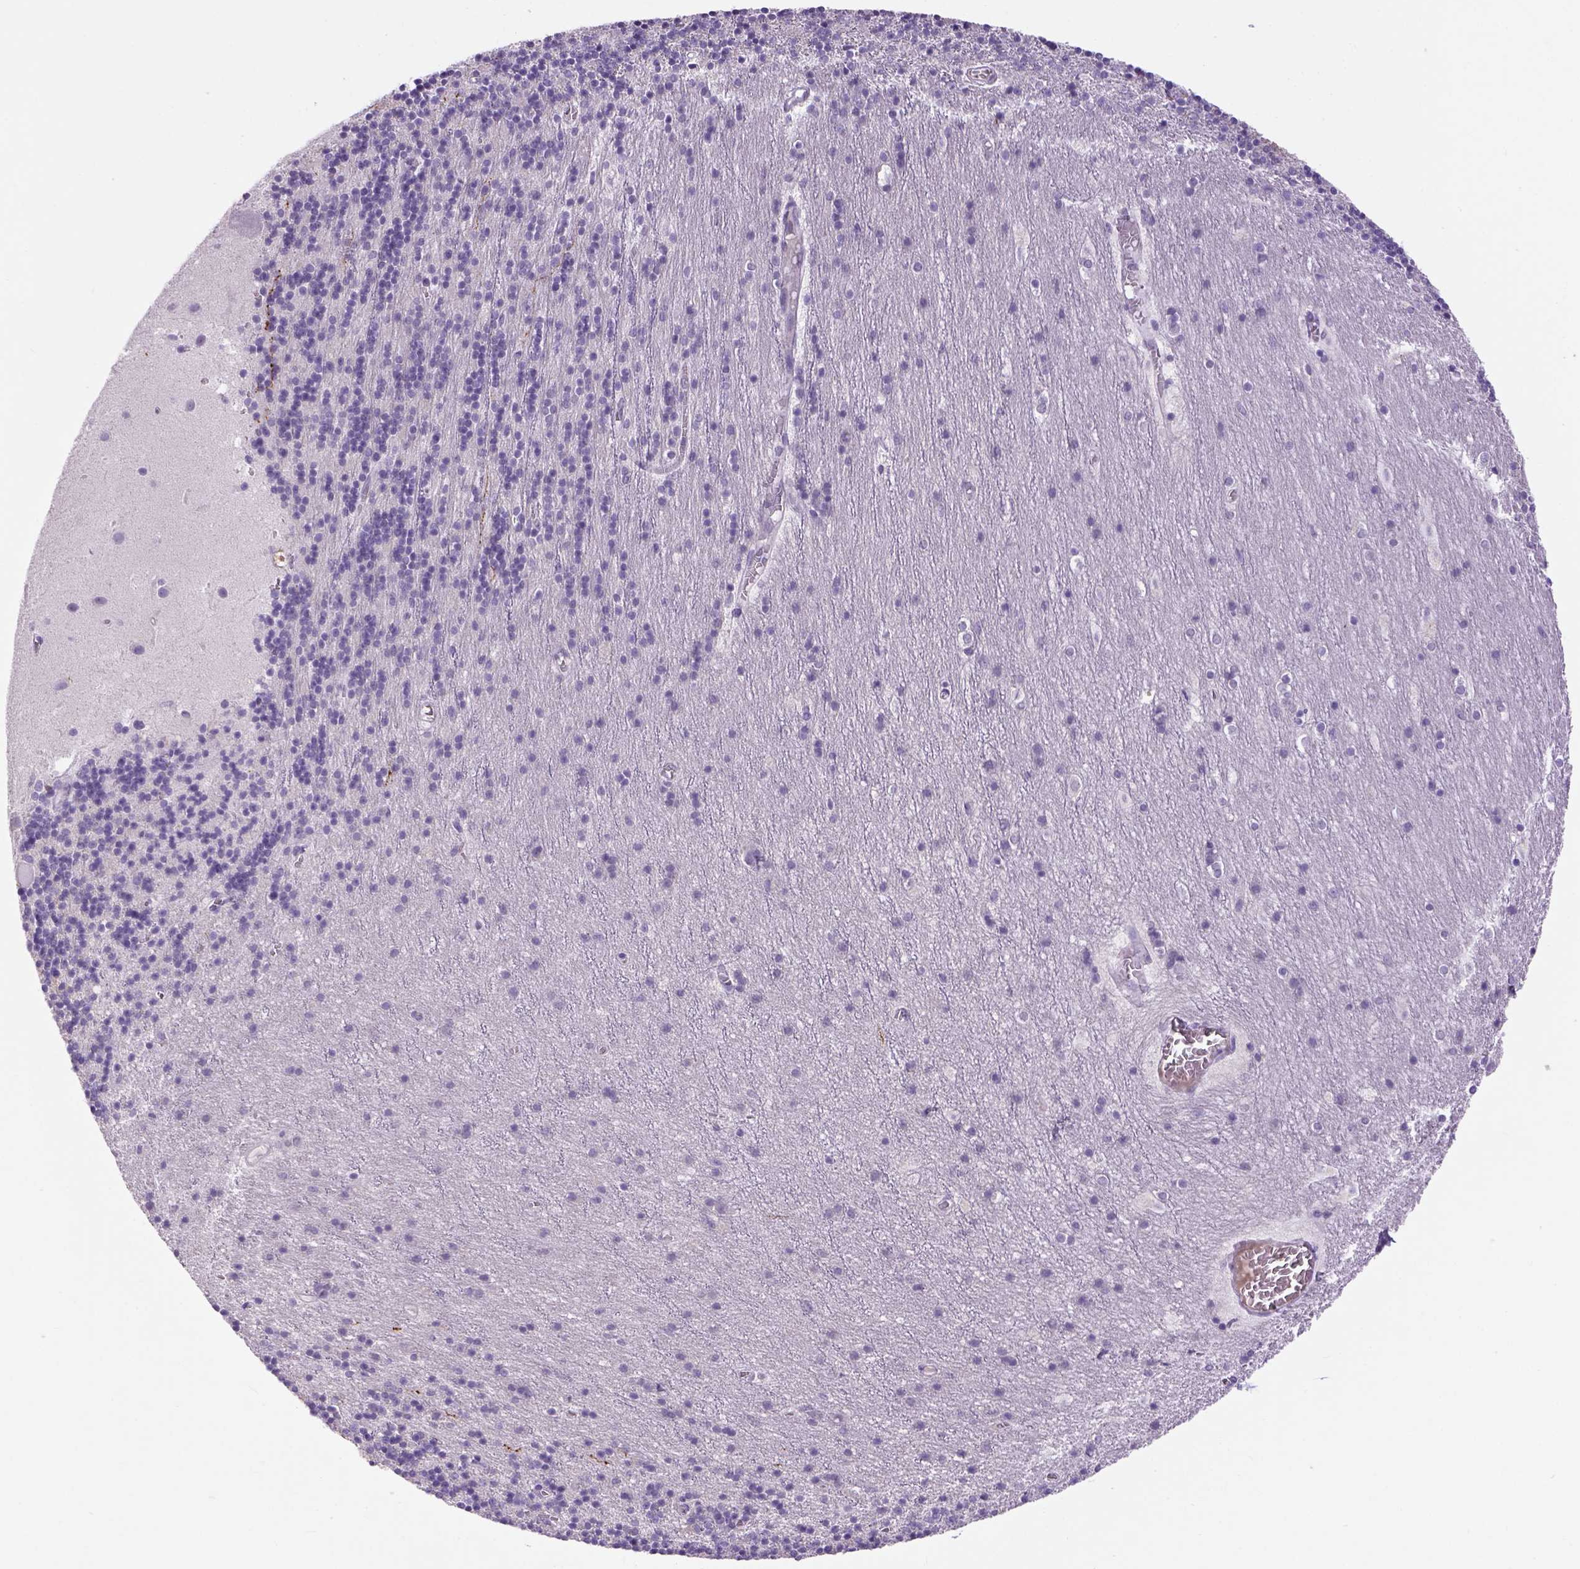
{"staining": {"intensity": "negative", "quantity": "none", "location": "none"}, "tissue": "cerebellum", "cell_type": "Cells in granular layer", "image_type": "normal", "snomed": [{"axis": "morphology", "description": "Normal tissue, NOS"}, {"axis": "topography", "description": "Cerebellum"}], "caption": "Micrograph shows no protein expression in cells in granular layer of benign cerebellum. (Immunohistochemistry, brightfield microscopy, high magnification).", "gene": "DBH", "patient": {"sex": "male", "age": 70}}